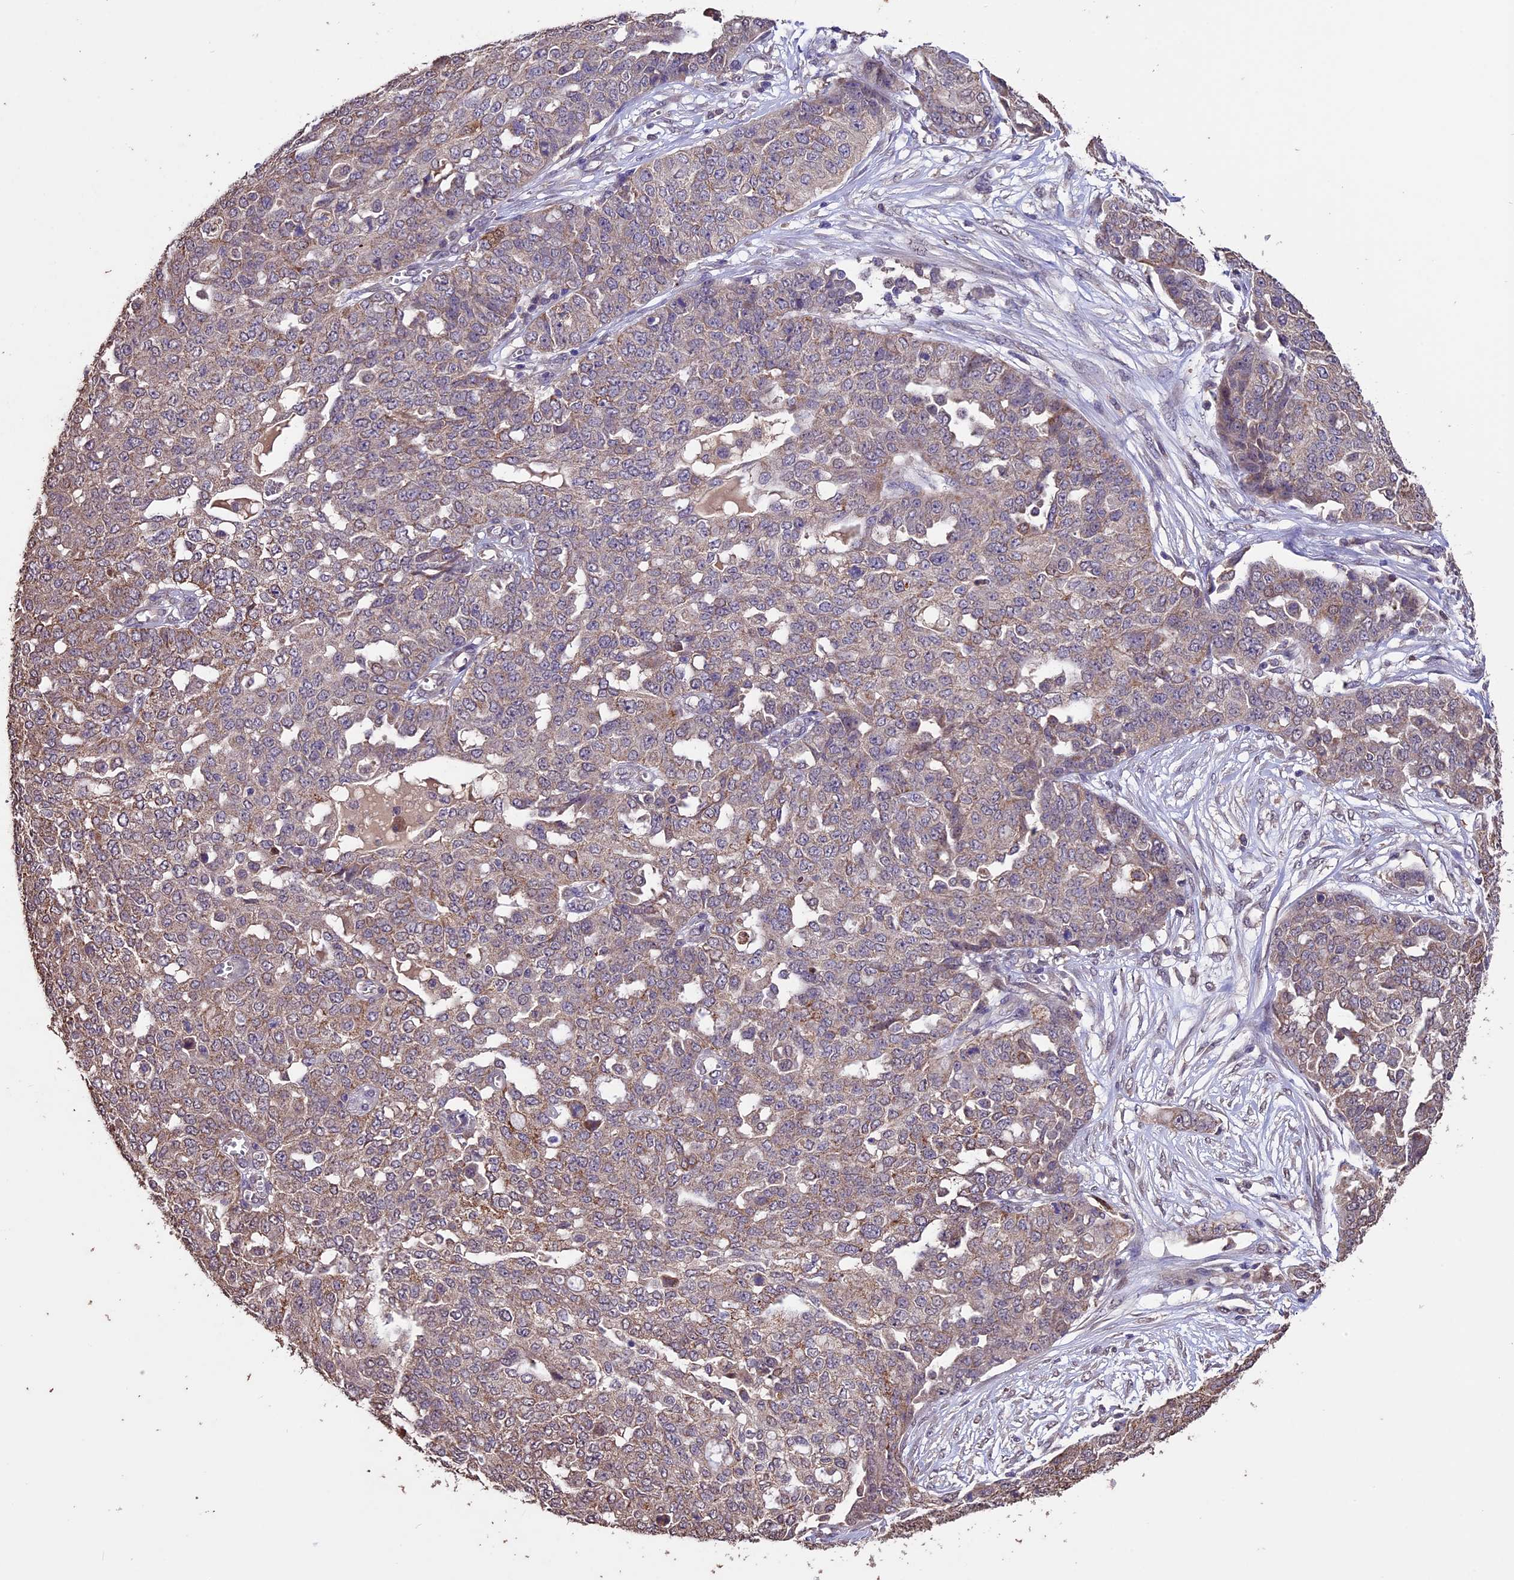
{"staining": {"intensity": "weak", "quantity": "25%-75%", "location": "cytoplasmic/membranous"}, "tissue": "ovarian cancer", "cell_type": "Tumor cells", "image_type": "cancer", "snomed": [{"axis": "morphology", "description": "Cystadenocarcinoma, serous, NOS"}, {"axis": "topography", "description": "Soft tissue"}, {"axis": "topography", "description": "Ovary"}], "caption": "Ovarian cancer stained with a brown dye demonstrates weak cytoplasmic/membranous positive positivity in about 25%-75% of tumor cells.", "gene": "DIS3L", "patient": {"sex": "female", "age": 57}}